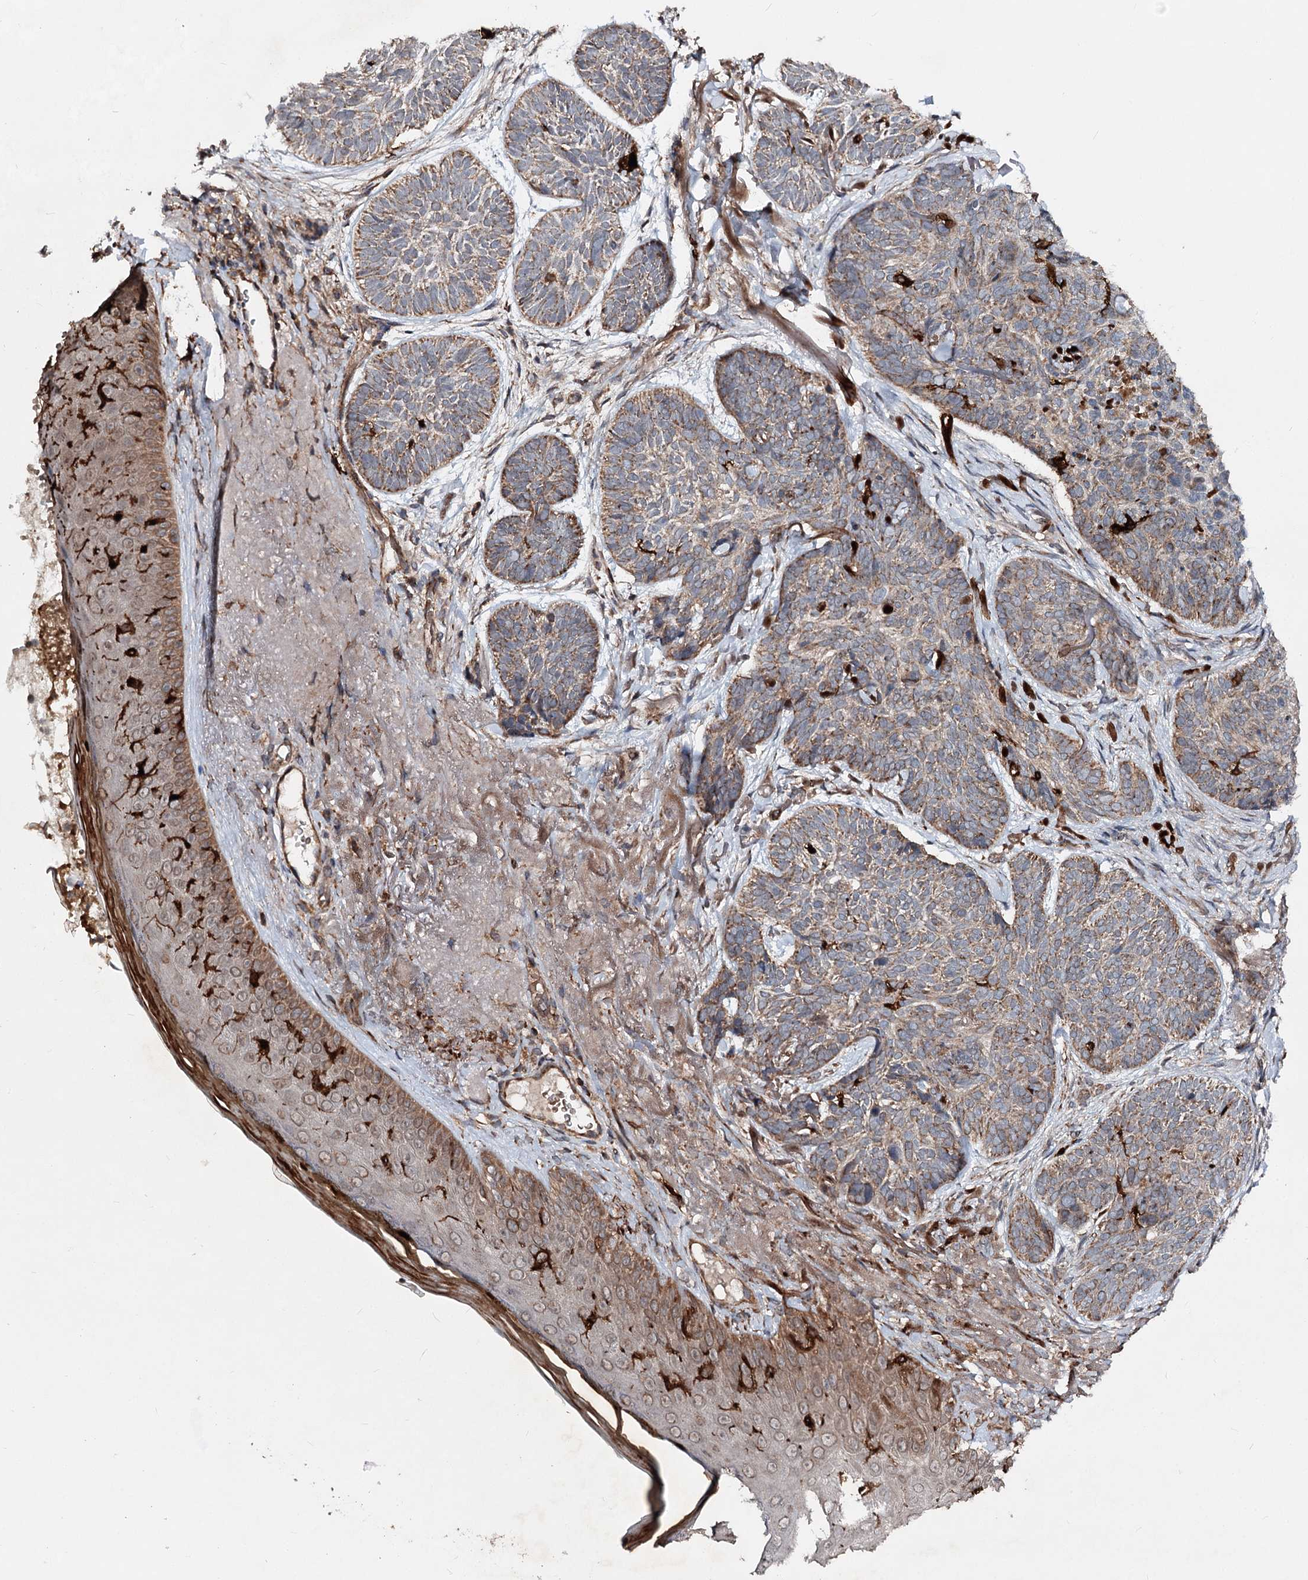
{"staining": {"intensity": "moderate", "quantity": ">75%", "location": "cytoplasmic/membranous"}, "tissue": "skin cancer", "cell_type": "Tumor cells", "image_type": "cancer", "snomed": [{"axis": "morphology", "description": "Normal tissue, NOS"}, {"axis": "morphology", "description": "Basal cell carcinoma"}, {"axis": "topography", "description": "Skin"}], "caption": "Basal cell carcinoma (skin) stained for a protein (brown) demonstrates moderate cytoplasmic/membranous positive staining in approximately >75% of tumor cells.", "gene": "MINDY3", "patient": {"sex": "male", "age": 66}}